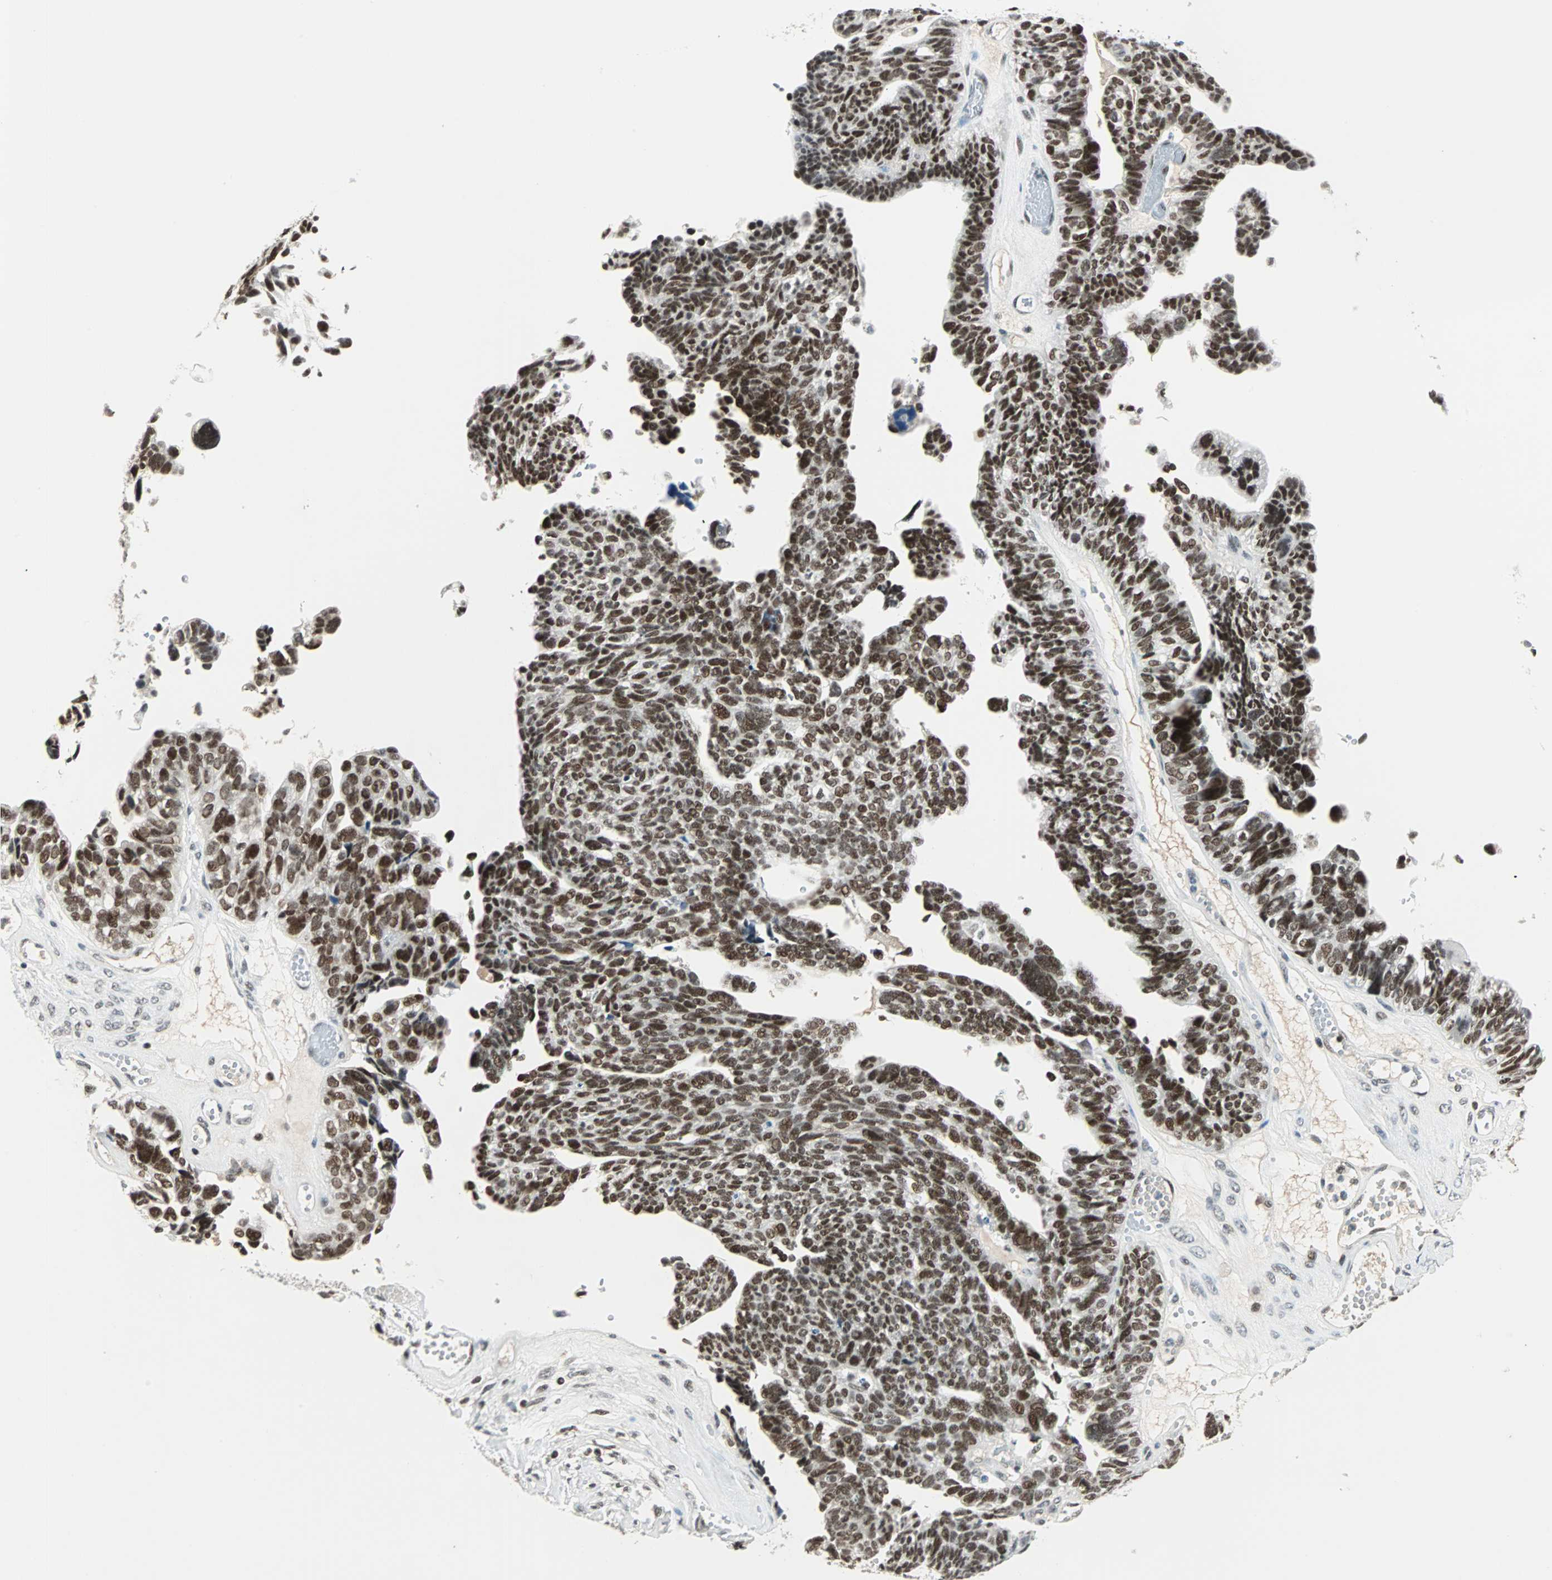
{"staining": {"intensity": "strong", "quantity": ">75%", "location": "nuclear"}, "tissue": "ovarian cancer", "cell_type": "Tumor cells", "image_type": "cancer", "snomed": [{"axis": "morphology", "description": "Cystadenocarcinoma, serous, NOS"}, {"axis": "topography", "description": "Ovary"}], "caption": "An image of ovarian cancer (serous cystadenocarcinoma) stained for a protein reveals strong nuclear brown staining in tumor cells.", "gene": "SIN3A", "patient": {"sex": "female", "age": 79}}